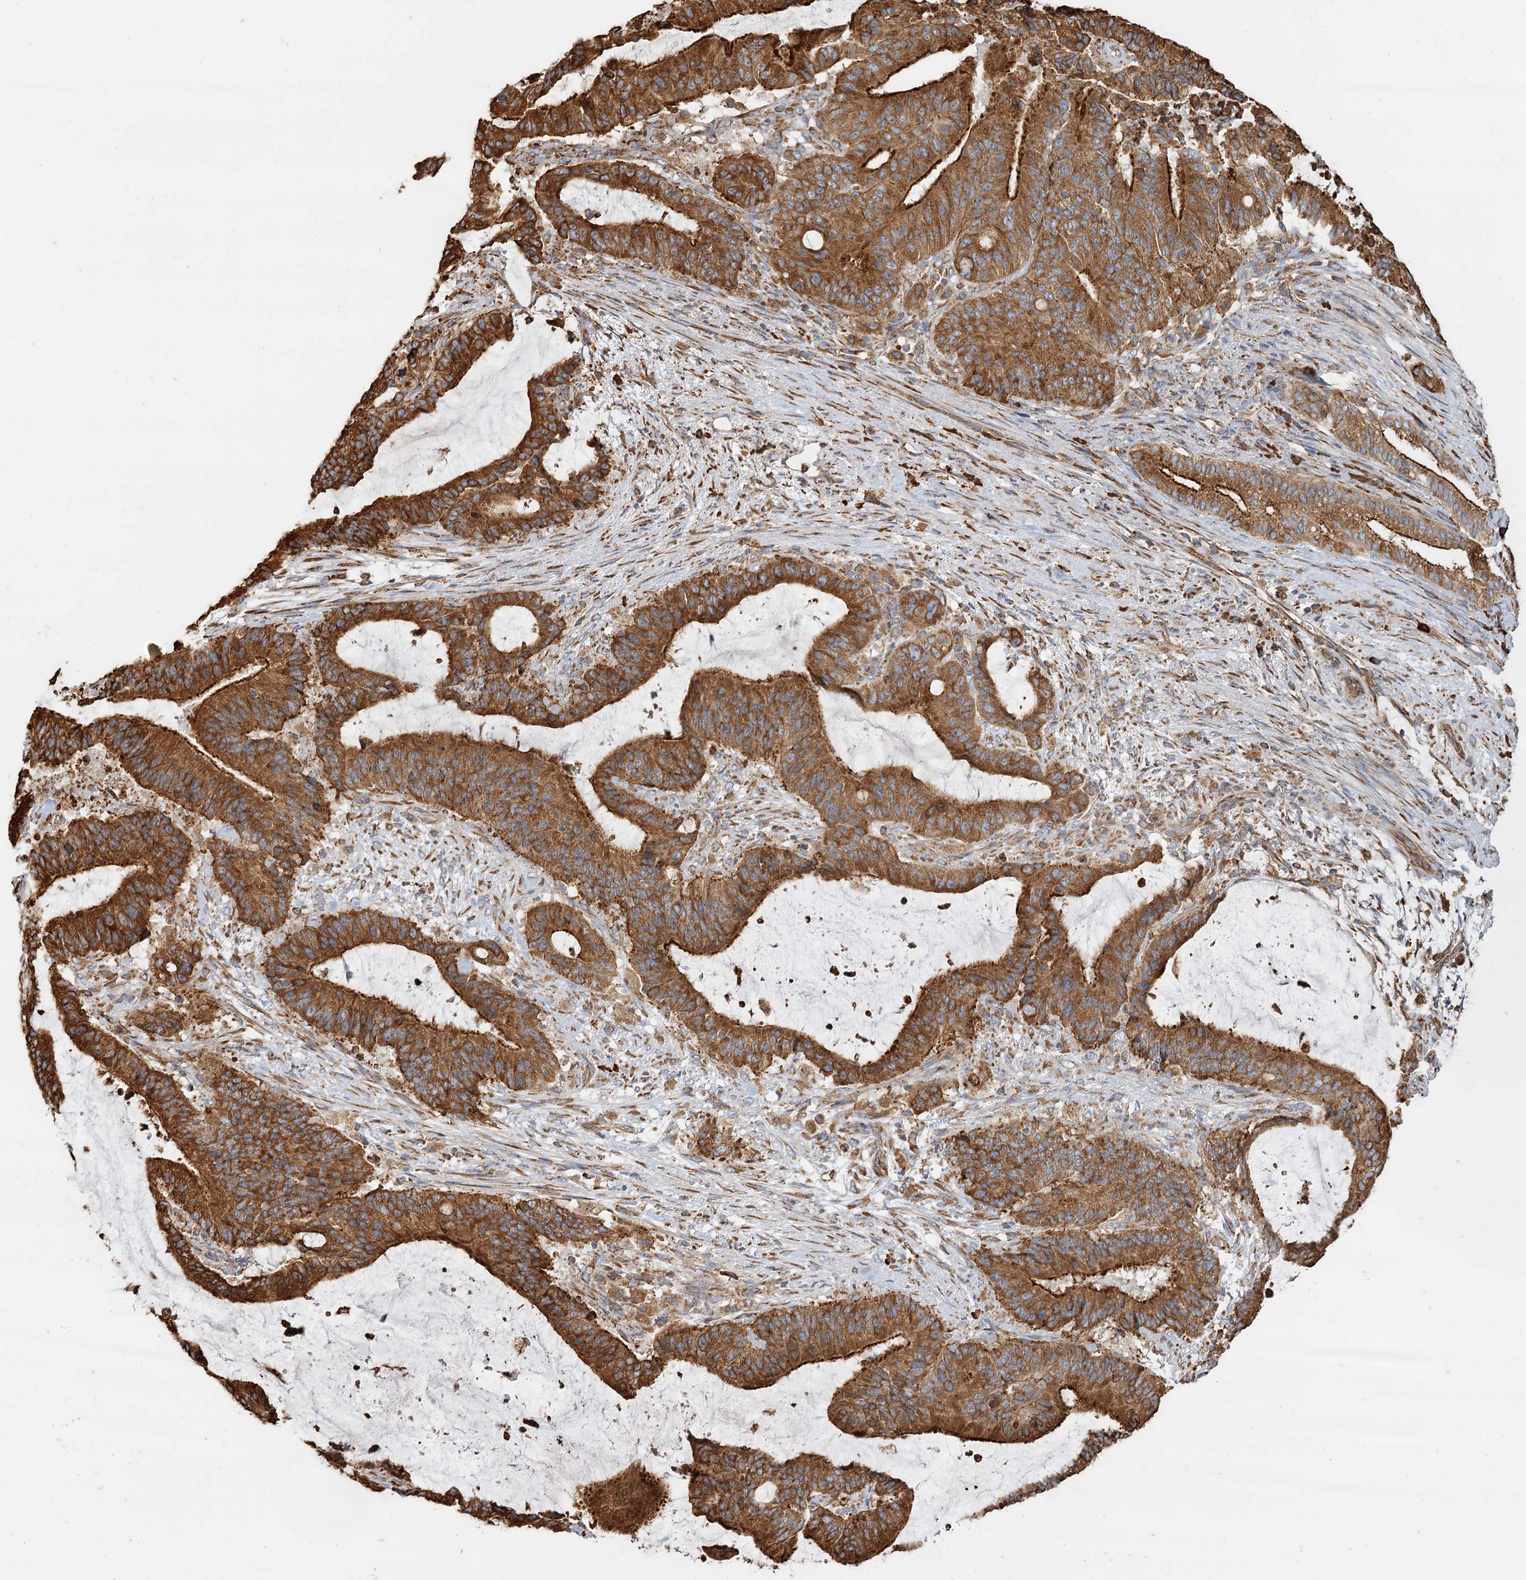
{"staining": {"intensity": "strong", "quantity": ">75%", "location": "cytoplasmic/membranous"}, "tissue": "liver cancer", "cell_type": "Tumor cells", "image_type": "cancer", "snomed": [{"axis": "morphology", "description": "Normal tissue, NOS"}, {"axis": "morphology", "description": "Cholangiocarcinoma"}, {"axis": "topography", "description": "Liver"}, {"axis": "topography", "description": "Peripheral nerve tissue"}], "caption": "A brown stain labels strong cytoplasmic/membranous positivity of a protein in human liver cancer (cholangiocarcinoma) tumor cells.", "gene": "TAS1R1", "patient": {"sex": "female", "age": 73}}